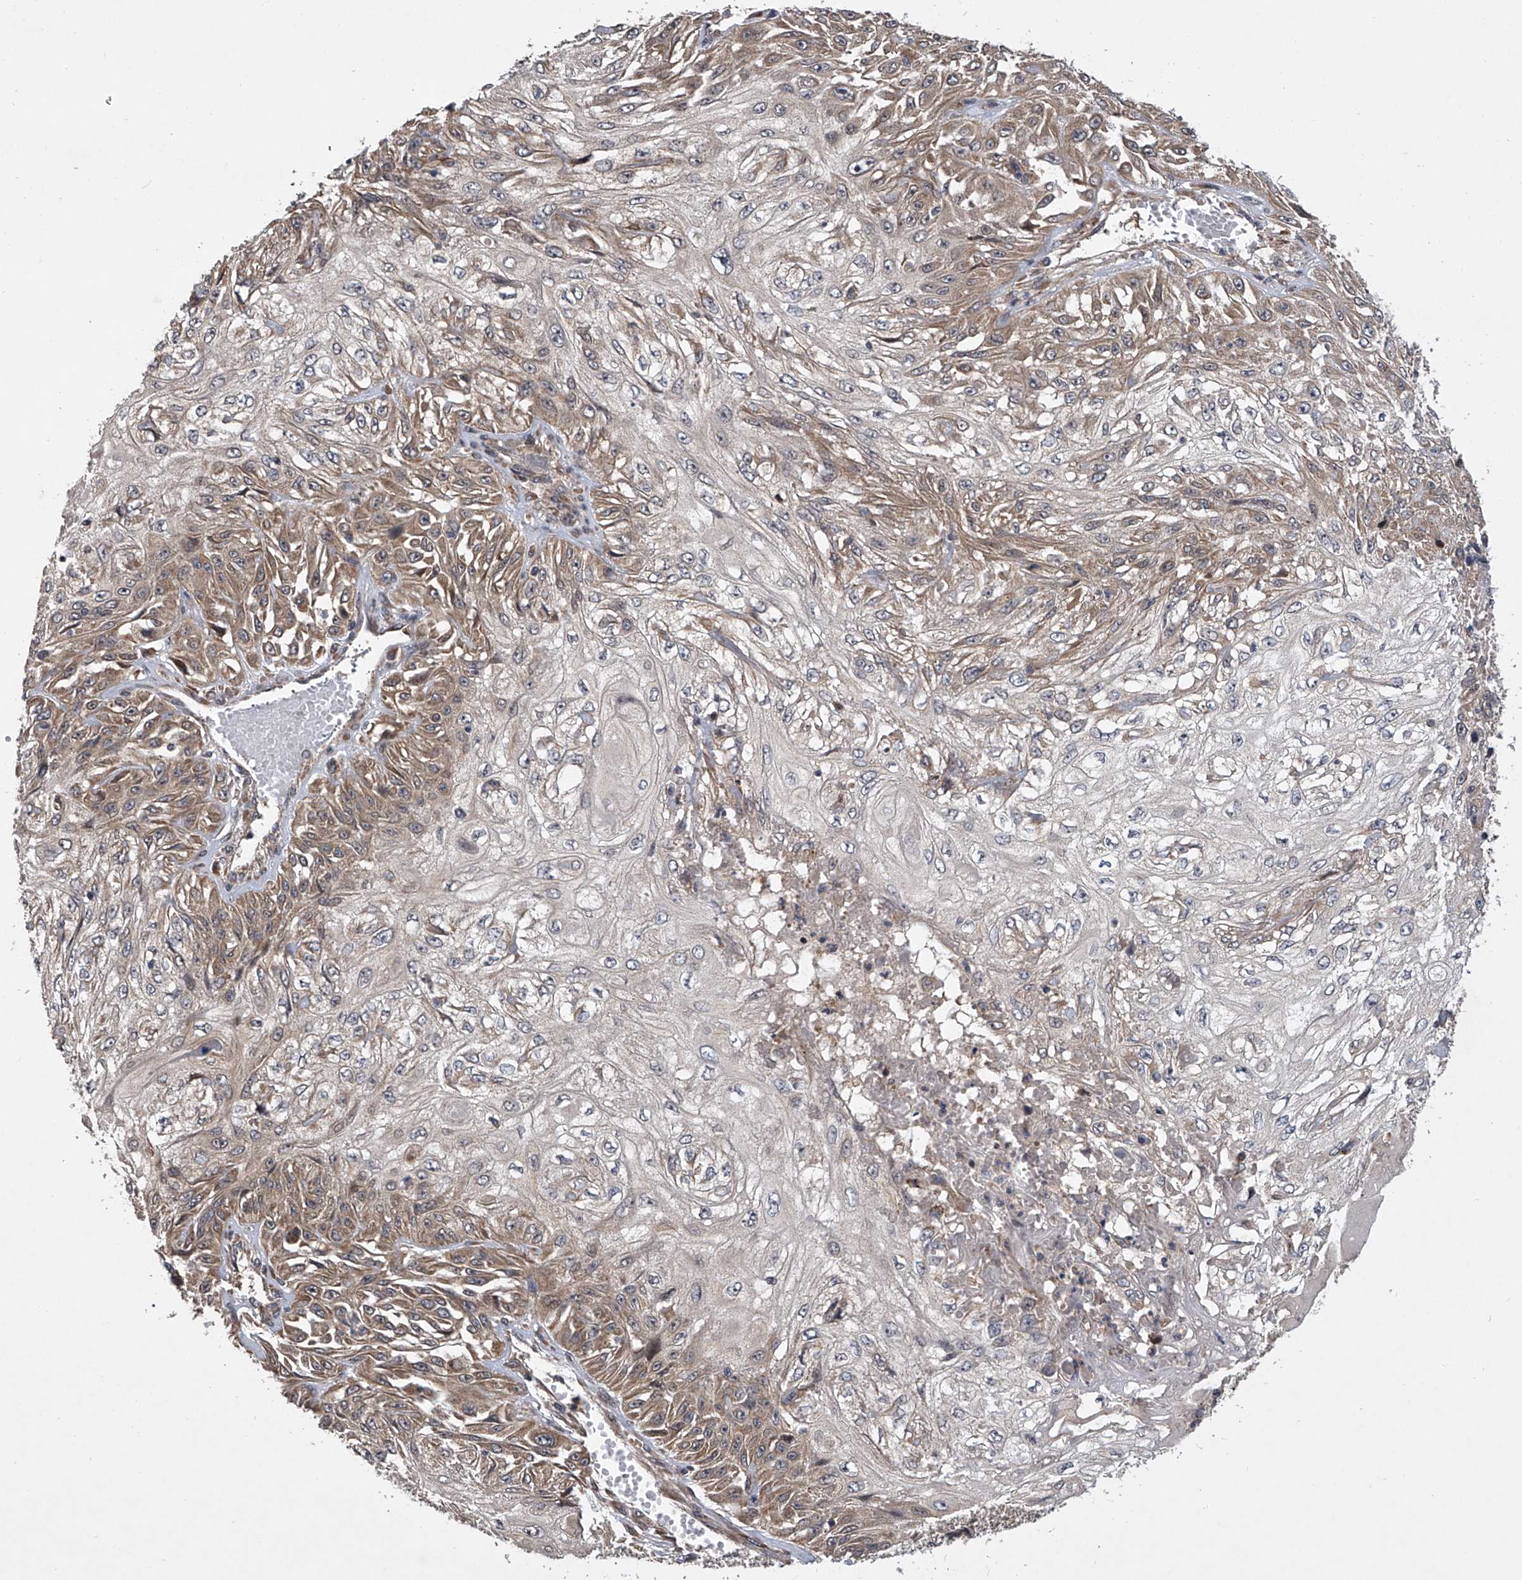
{"staining": {"intensity": "moderate", "quantity": "25%-75%", "location": "cytoplasmic/membranous"}, "tissue": "skin cancer", "cell_type": "Tumor cells", "image_type": "cancer", "snomed": [{"axis": "morphology", "description": "Squamous cell carcinoma, NOS"}, {"axis": "morphology", "description": "Squamous cell carcinoma, metastatic, NOS"}, {"axis": "topography", "description": "Skin"}, {"axis": "topography", "description": "Lymph node"}], "caption": "Immunohistochemical staining of human skin squamous cell carcinoma exhibits medium levels of moderate cytoplasmic/membranous protein positivity in approximately 25%-75% of tumor cells. (DAB (3,3'-diaminobenzidine) IHC with brightfield microscopy, high magnification).", "gene": "GEMIN8", "patient": {"sex": "male", "age": 75}}